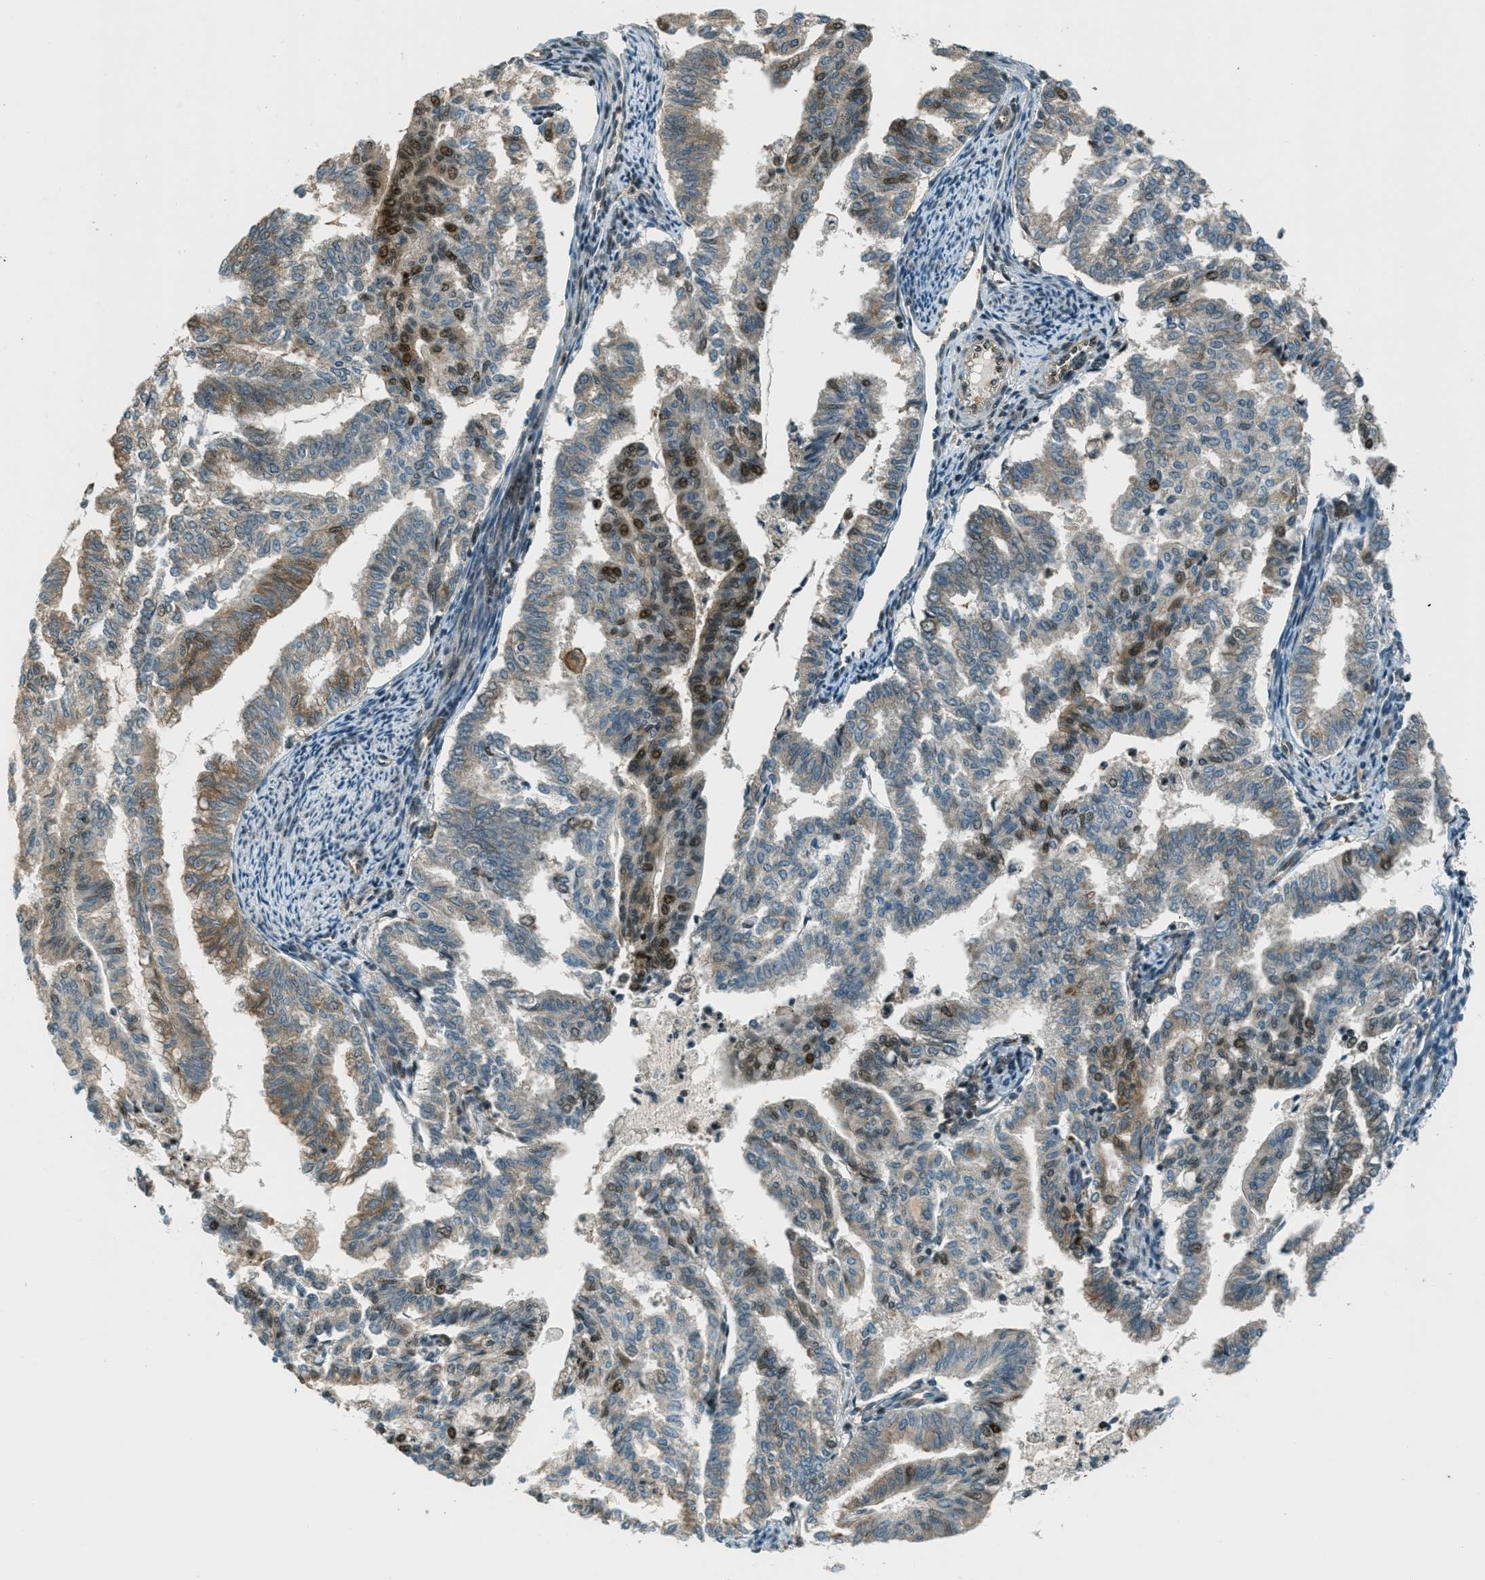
{"staining": {"intensity": "moderate", "quantity": "25%-75%", "location": "cytoplasmic/membranous,nuclear"}, "tissue": "endometrial cancer", "cell_type": "Tumor cells", "image_type": "cancer", "snomed": [{"axis": "morphology", "description": "Adenocarcinoma, NOS"}, {"axis": "topography", "description": "Endometrium"}], "caption": "An immunohistochemistry (IHC) histopathology image of tumor tissue is shown. Protein staining in brown shows moderate cytoplasmic/membranous and nuclear positivity in endometrial adenocarcinoma within tumor cells.", "gene": "FOXM1", "patient": {"sex": "female", "age": 79}}